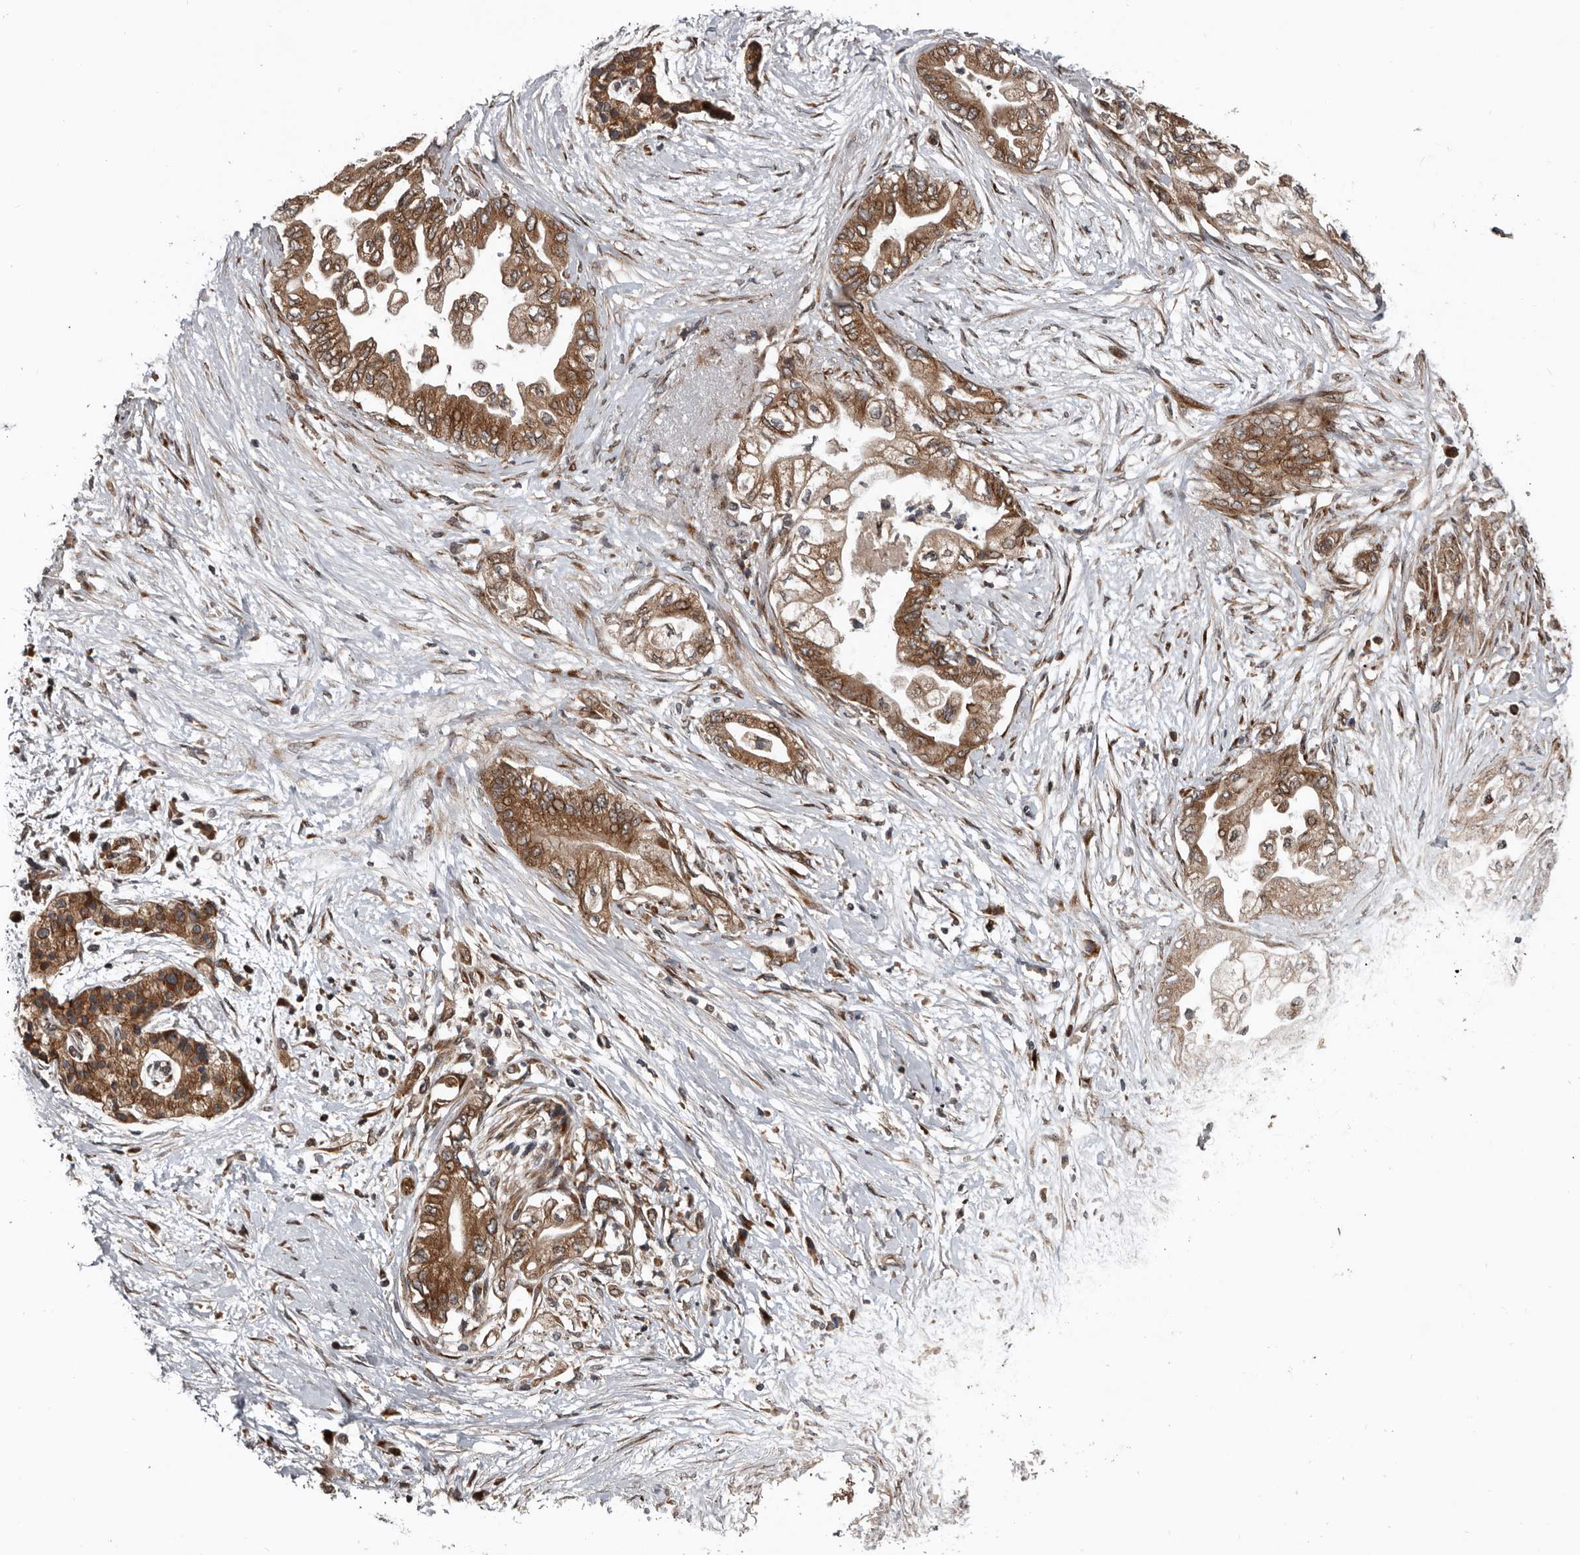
{"staining": {"intensity": "moderate", "quantity": ">75%", "location": "cytoplasmic/membranous"}, "tissue": "pancreatic cancer", "cell_type": "Tumor cells", "image_type": "cancer", "snomed": [{"axis": "morphology", "description": "Normal tissue, NOS"}, {"axis": "morphology", "description": "Adenocarcinoma, NOS"}, {"axis": "topography", "description": "Pancreas"}, {"axis": "topography", "description": "Duodenum"}], "caption": "An immunohistochemistry image of tumor tissue is shown. Protein staining in brown labels moderate cytoplasmic/membranous positivity in pancreatic cancer within tumor cells.", "gene": "CCDC190", "patient": {"sex": "female", "age": 60}}